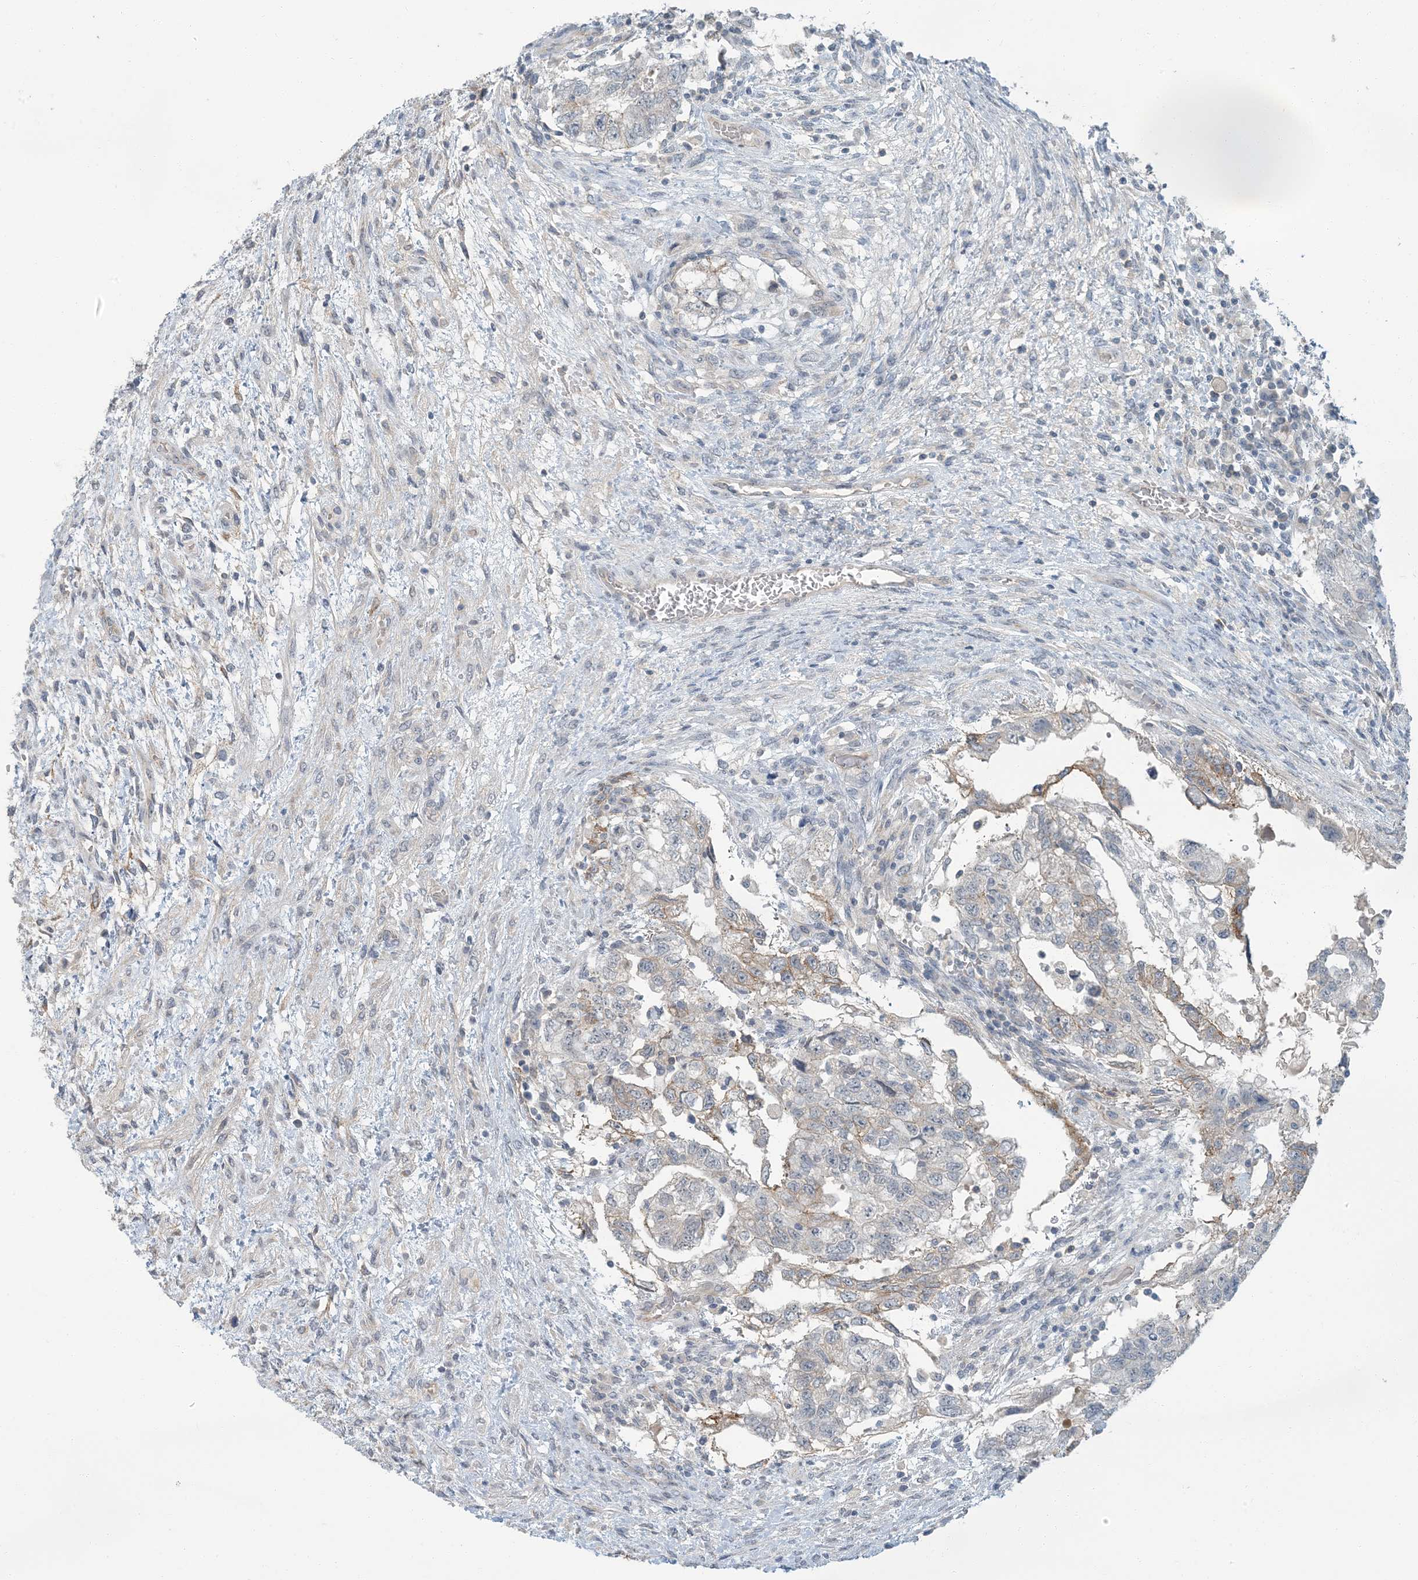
{"staining": {"intensity": "moderate", "quantity": "<25%", "location": "cytoplasmic/membranous"}, "tissue": "testis cancer", "cell_type": "Tumor cells", "image_type": "cancer", "snomed": [{"axis": "morphology", "description": "Carcinoma, Embryonal, NOS"}, {"axis": "topography", "description": "Testis"}], "caption": "Protein expression analysis of human testis cancer (embryonal carcinoma) reveals moderate cytoplasmic/membranous staining in approximately <25% of tumor cells.", "gene": "EPHA4", "patient": {"sex": "male", "age": 36}}